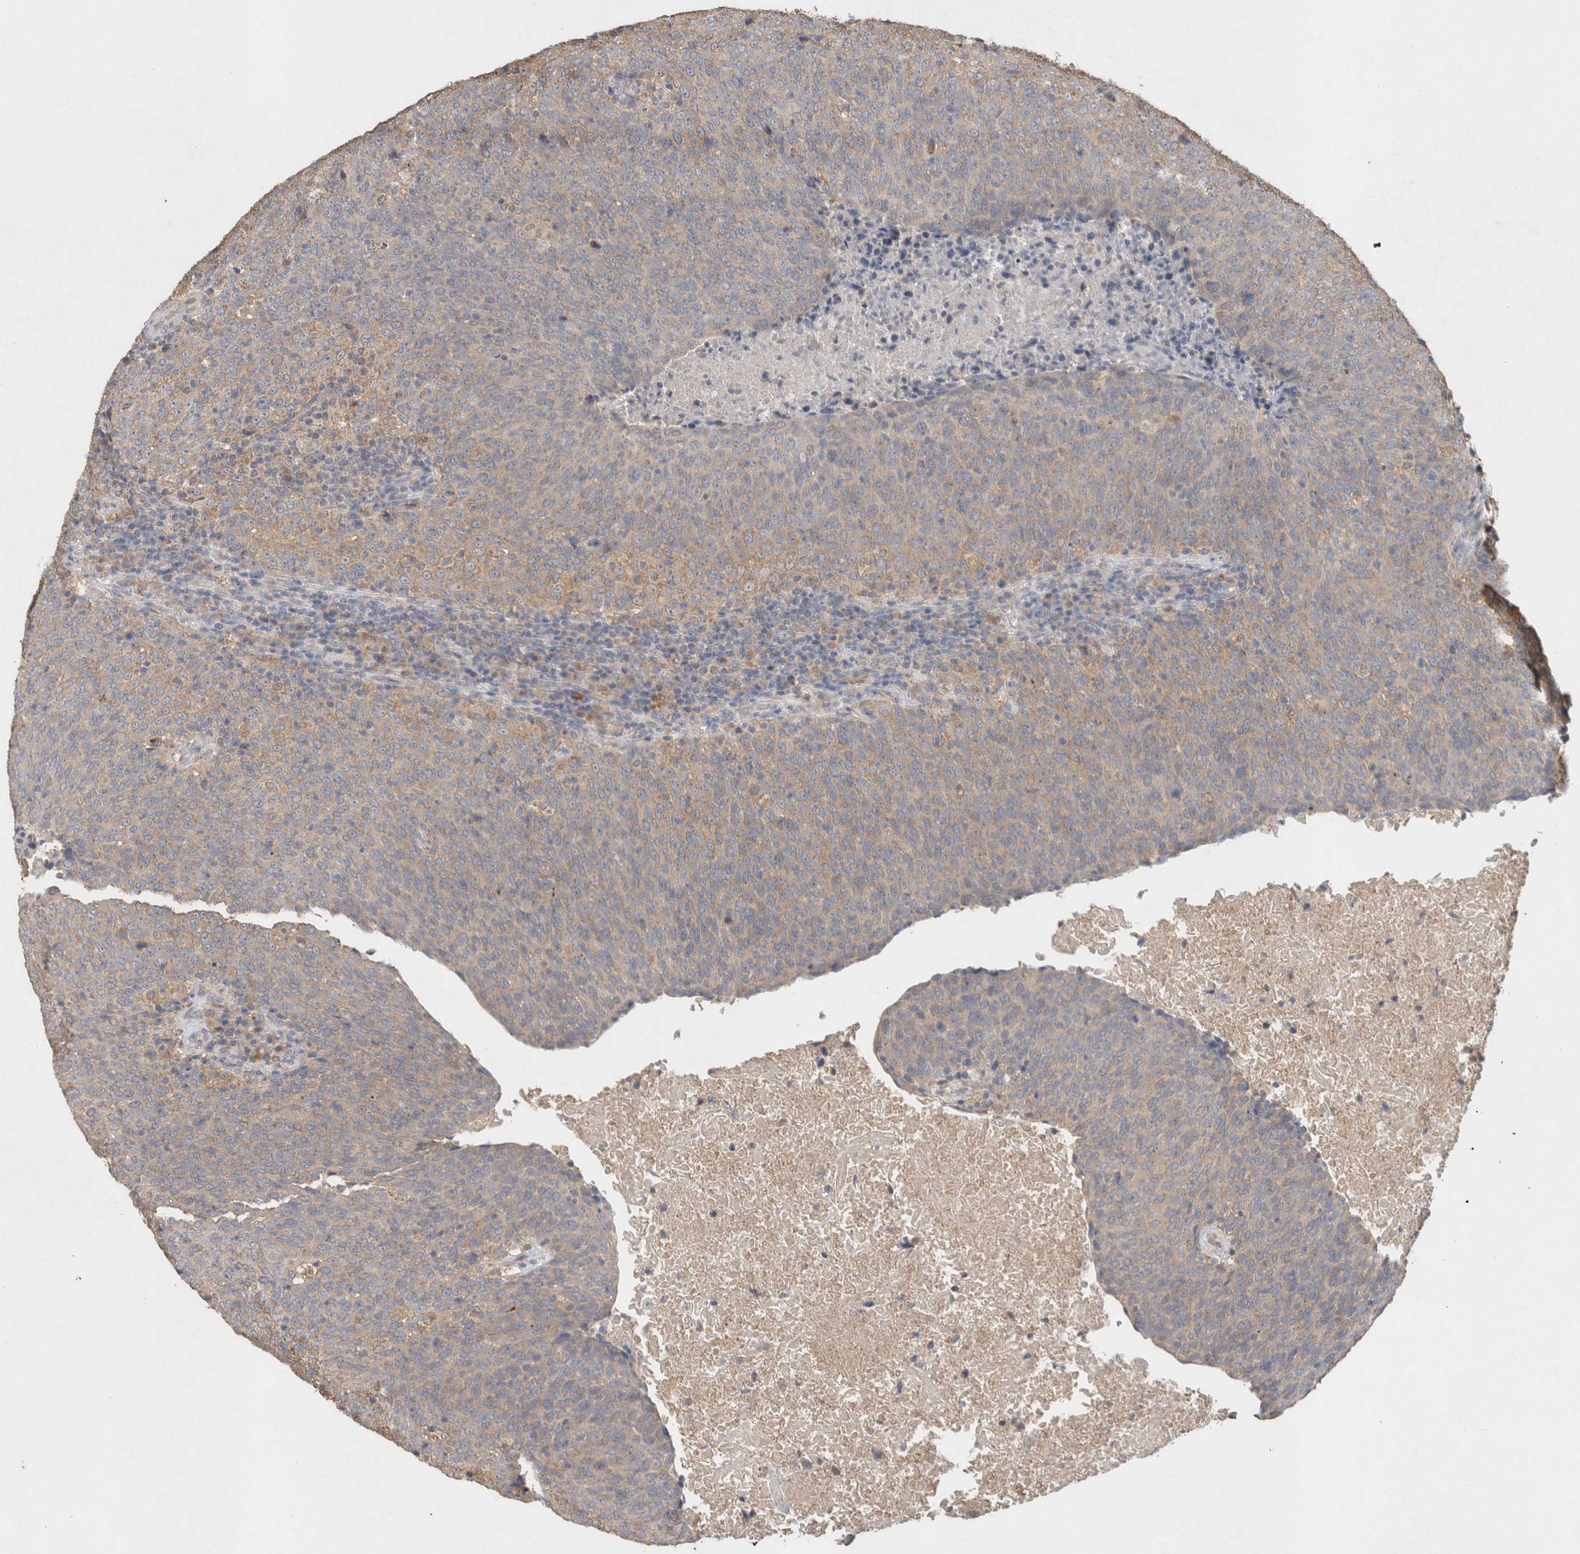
{"staining": {"intensity": "moderate", "quantity": "25%-75%", "location": "cytoplasmic/membranous"}, "tissue": "head and neck cancer", "cell_type": "Tumor cells", "image_type": "cancer", "snomed": [{"axis": "morphology", "description": "Squamous cell carcinoma, NOS"}, {"axis": "morphology", "description": "Squamous cell carcinoma, metastatic, NOS"}, {"axis": "topography", "description": "Lymph node"}, {"axis": "topography", "description": "Head-Neck"}], "caption": "Head and neck cancer stained with a protein marker demonstrates moderate staining in tumor cells.", "gene": "RAB14", "patient": {"sex": "male", "age": 62}}